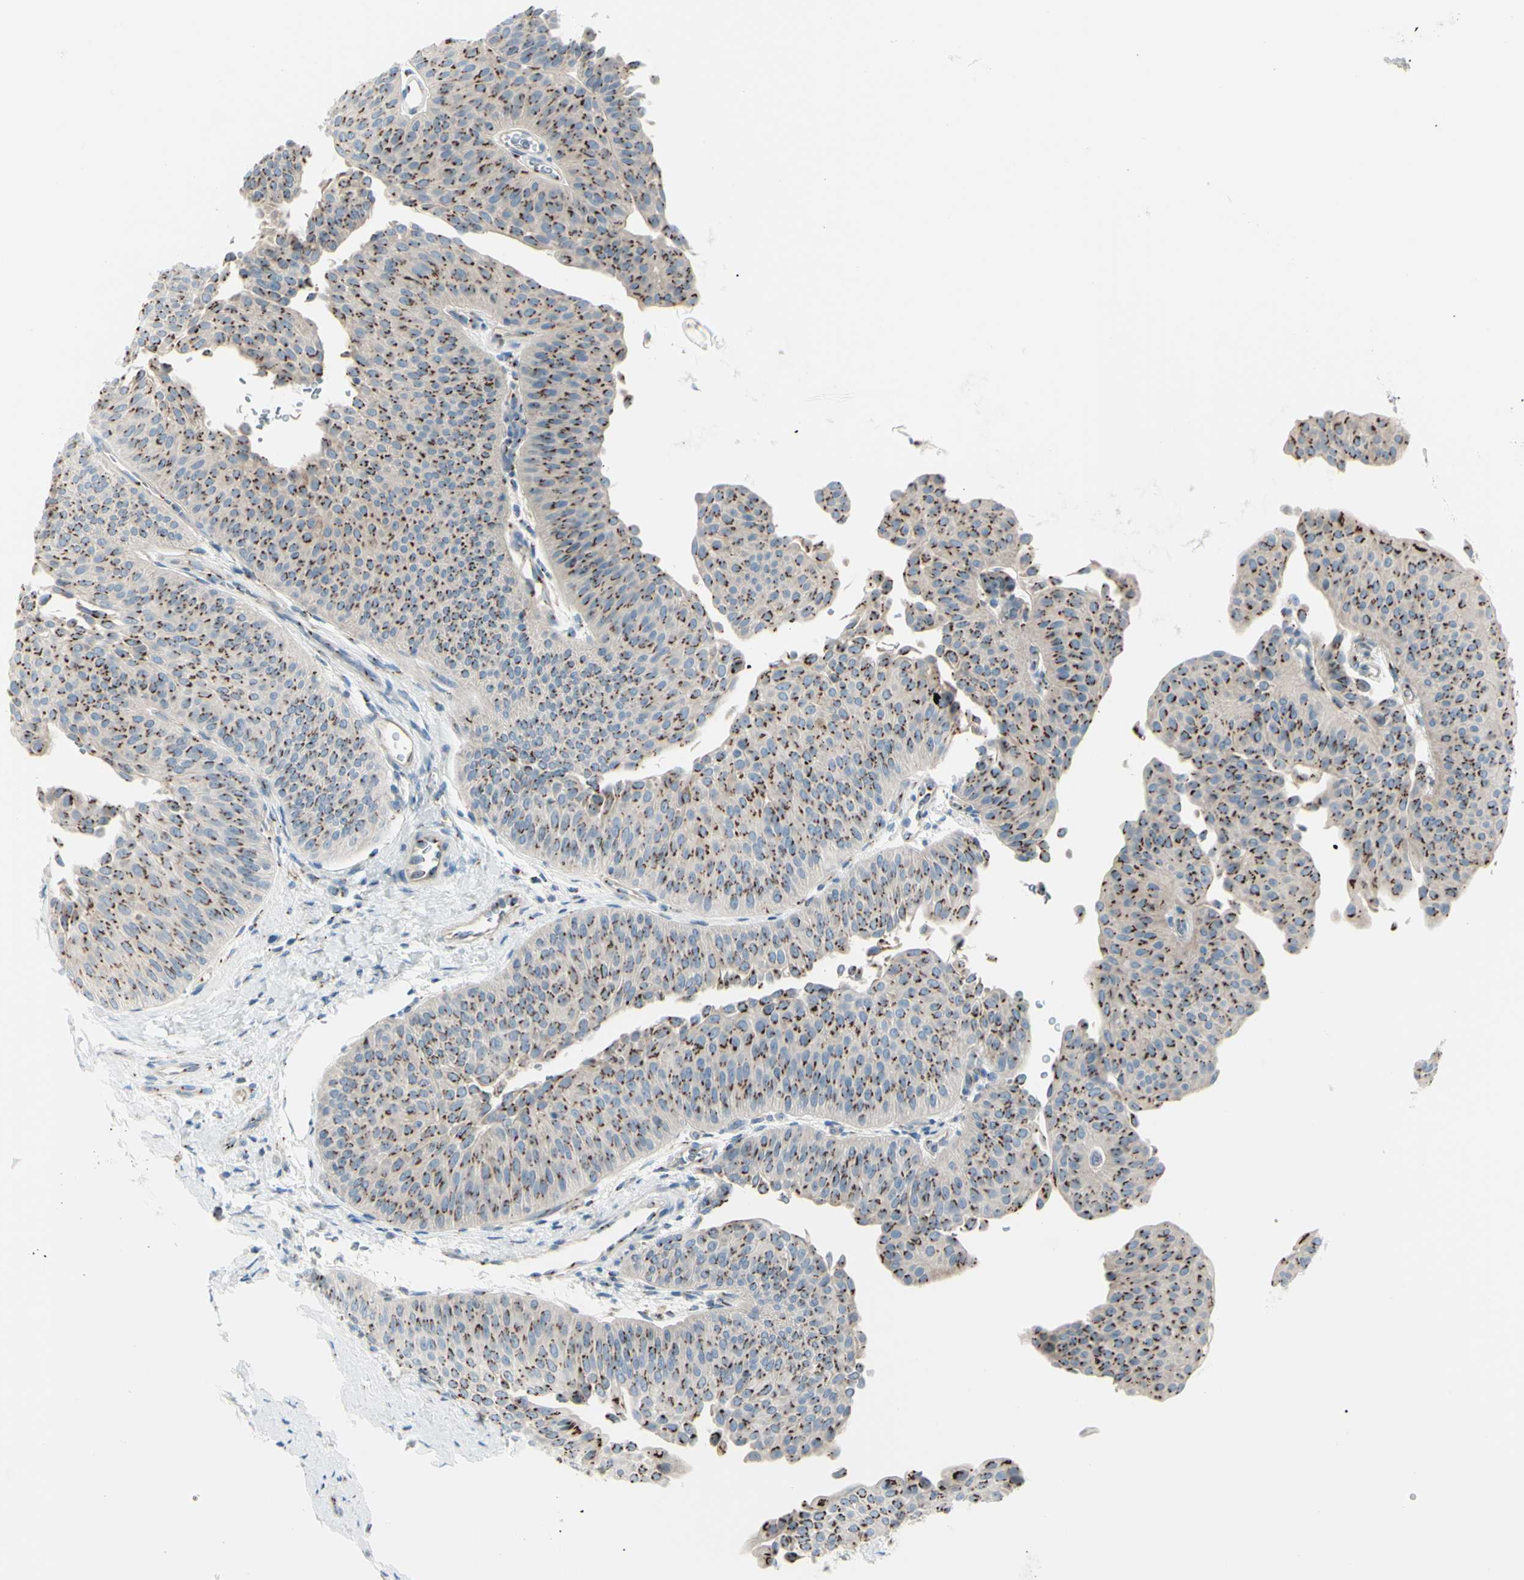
{"staining": {"intensity": "strong", "quantity": ">75%", "location": "cytoplasmic/membranous"}, "tissue": "urothelial cancer", "cell_type": "Tumor cells", "image_type": "cancer", "snomed": [{"axis": "morphology", "description": "Urothelial carcinoma, Low grade"}, {"axis": "topography", "description": "Urinary bladder"}], "caption": "Urothelial carcinoma (low-grade) stained with DAB (3,3'-diaminobenzidine) immunohistochemistry reveals high levels of strong cytoplasmic/membranous staining in about >75% of tumor cells.", "gene": "B4GALT1", "patient": {"sex": "female", "age": 60}}